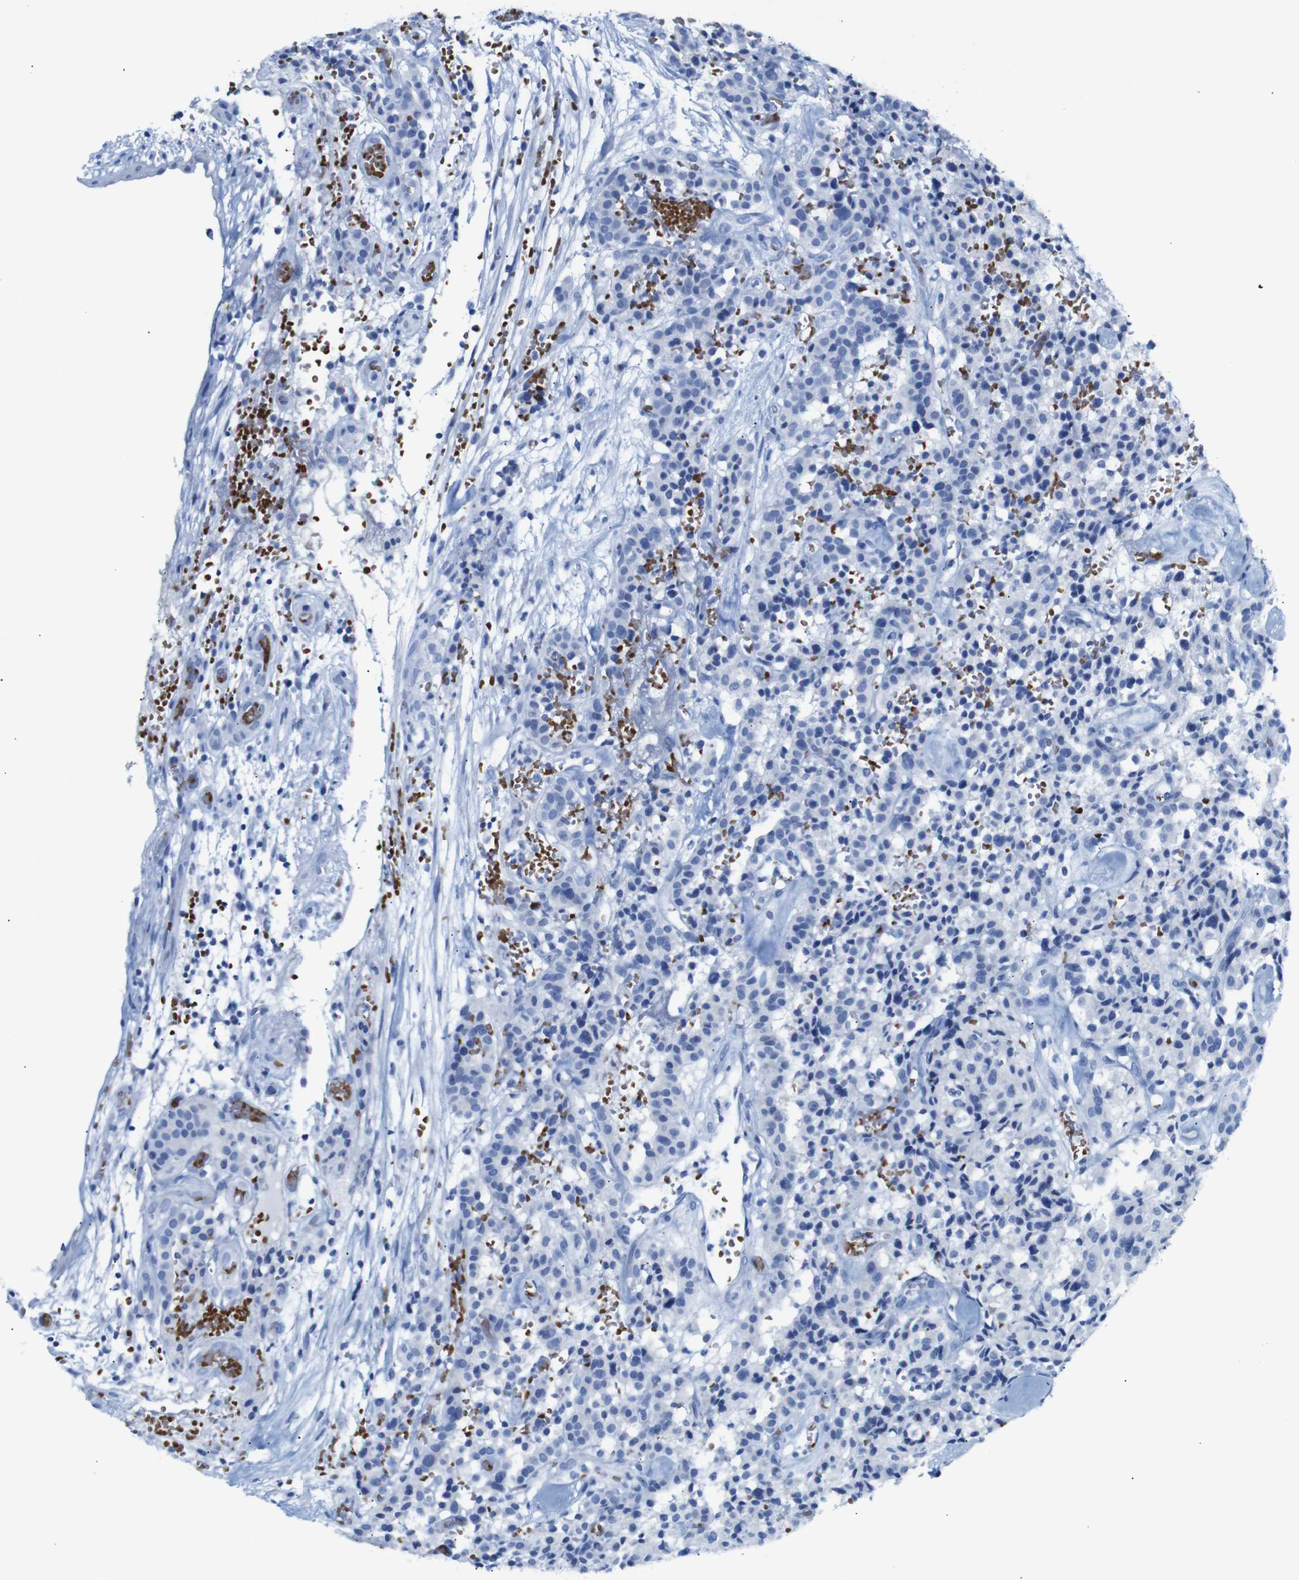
{"staining": {"intensity": "negative", "quantity": "none", "location": "none"}, "tissue": "carcinoid", "cell_type": "Tumor cells", "image_type": "cancer", "snomed": [{"axis": "morphology", "description": "Carcinoid, malignant, NOS"}, {"axis": "topography", "description": "Lung"}], "caption": "Carcinoid stained for a protein using IHC displays no expression tumor cells.", "gene": "ERVMER34-1", "patient": {"sex": "male", "age": 30}}